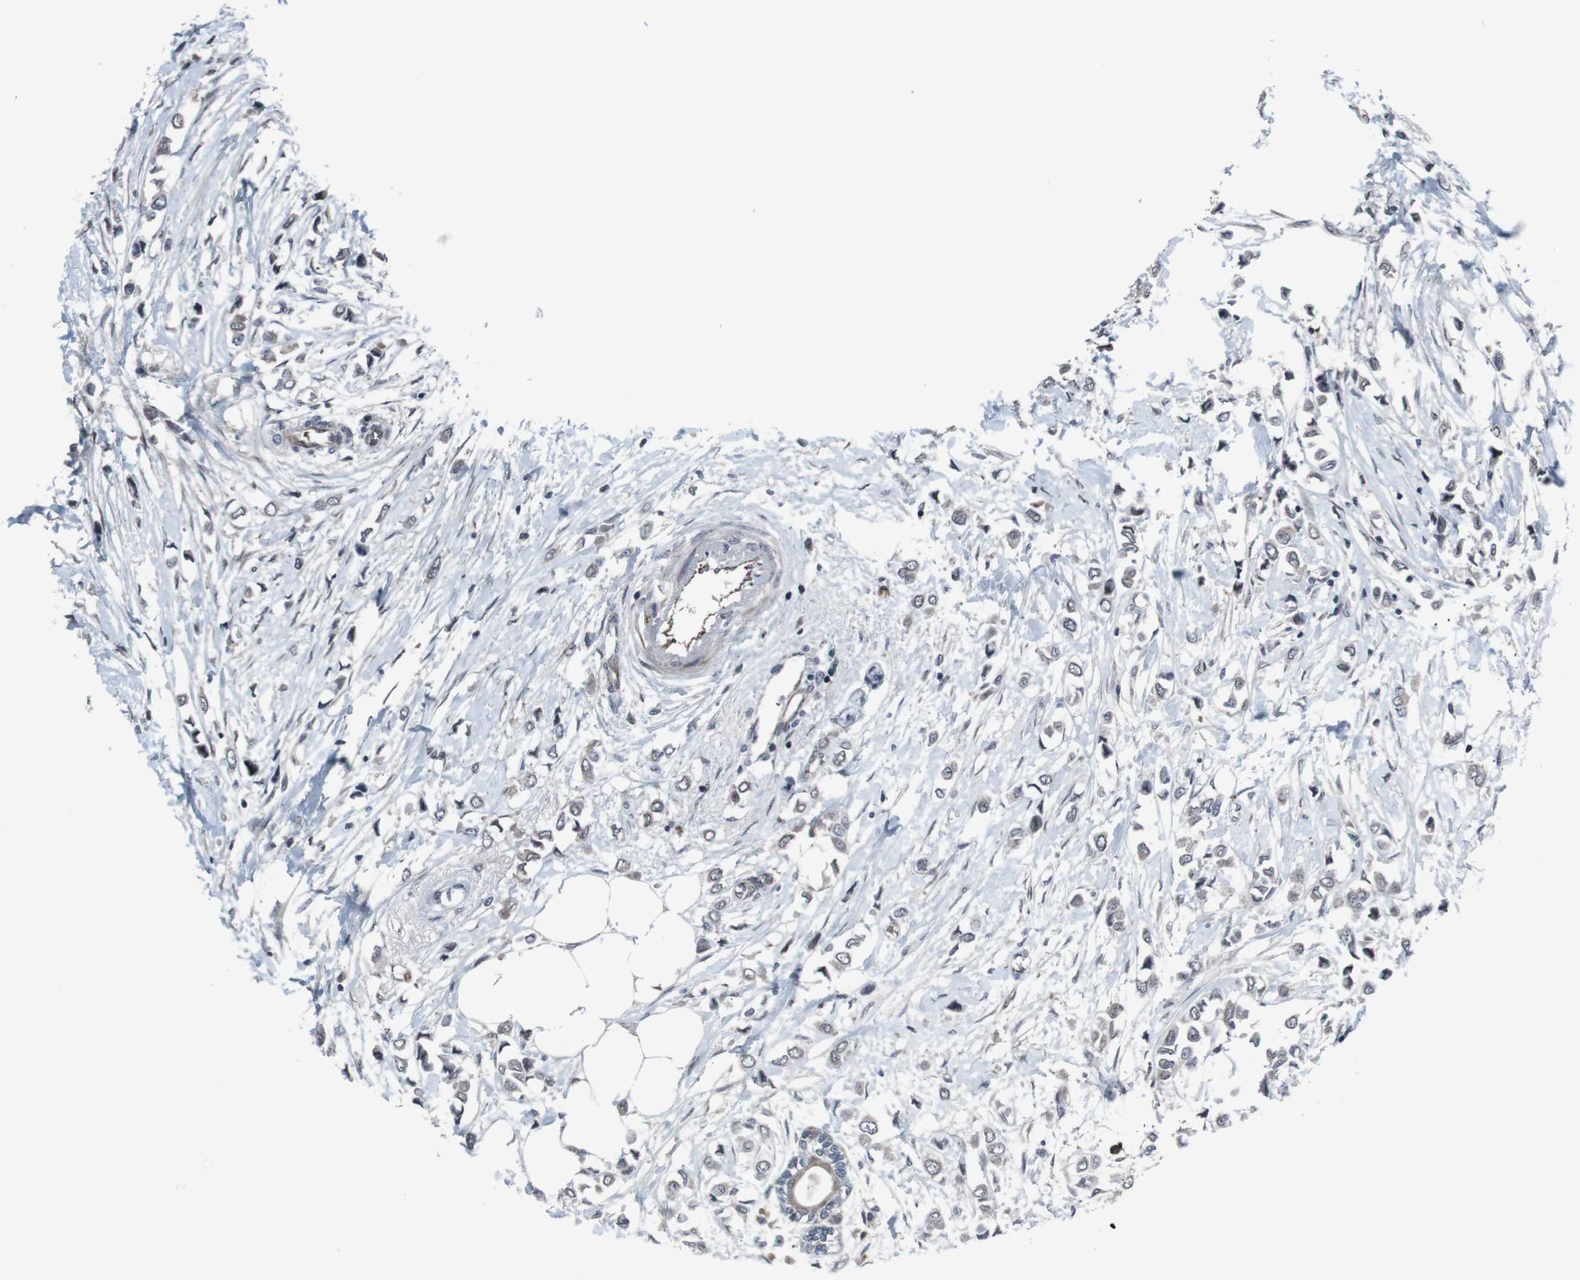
{"staining": {"intensity": "weak", "quantity": "25%-75%", "location": "cytoplasmic/membranous,nuclear"}, "tissue": "breast cancer", "cell_type": "Tumor cells", "image_type": "cancer", "snomed": [{"axis": "morphology", "description": "Lobular carcinoma"}, {"axis": "topography", "description": "Breast"}], "caption": "Immunohistochemistry micrograph of human breast cancer stained for a protein (brown), which demonstrates low levels of weak cytoplasmic/membranous and nuclear positivity in approximately 25%-75% of tumor cells.", "gene": "SS18L1", "patient": {"sex": "female", "age": 51}}